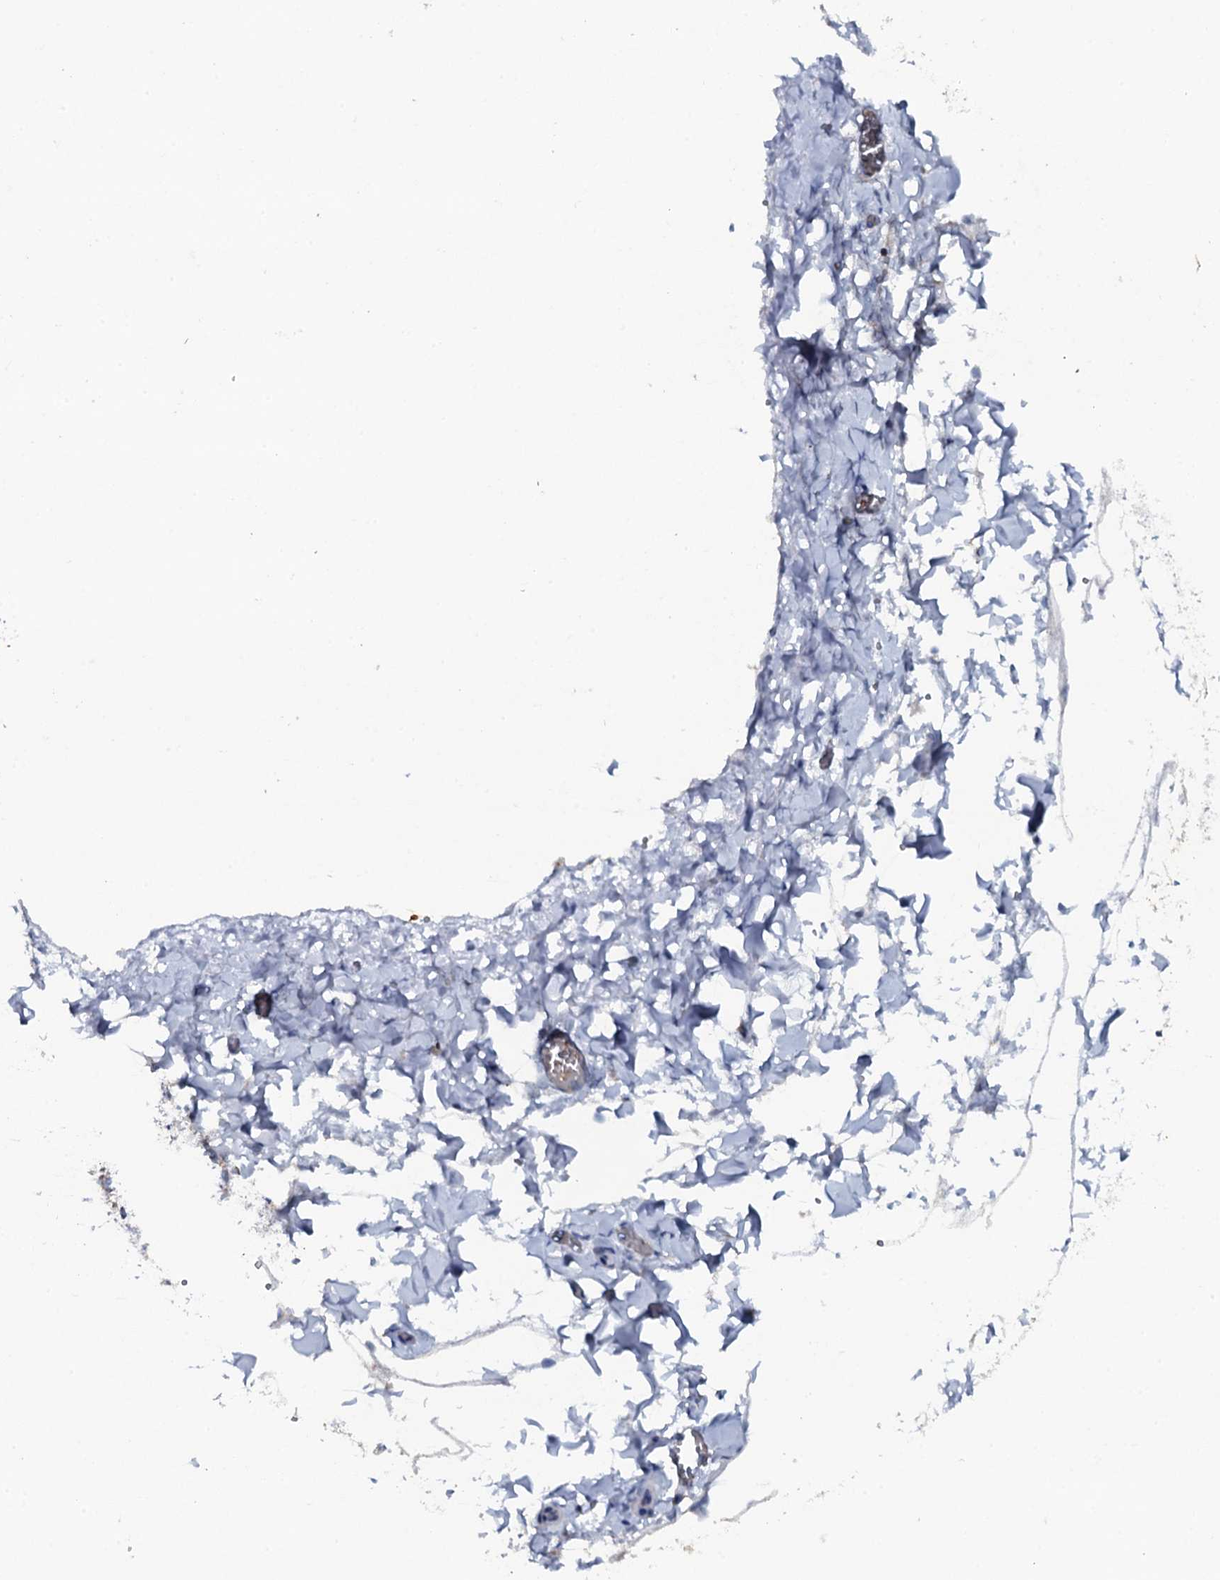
{"staining": {"intensity": "negative", "quantity": "none", "location": "none"}, "tissue": "adipose tissue", "cell_type": "Adipocytes", "image_type": "normal", "snomed": [{"axis": "morphology", "description": "Normal tissue, NOS"}, {"axis": "topography", "description": "Gallbladder"}, {"axis": "topography", "description": "Peripheral nerve tissue"}], "caption": "Adipose tissue stained for a protein using IHC displays no positivity adipocytes.", "gene": "MS4A4E", "patient": {"sex": "male", "age": 38}}